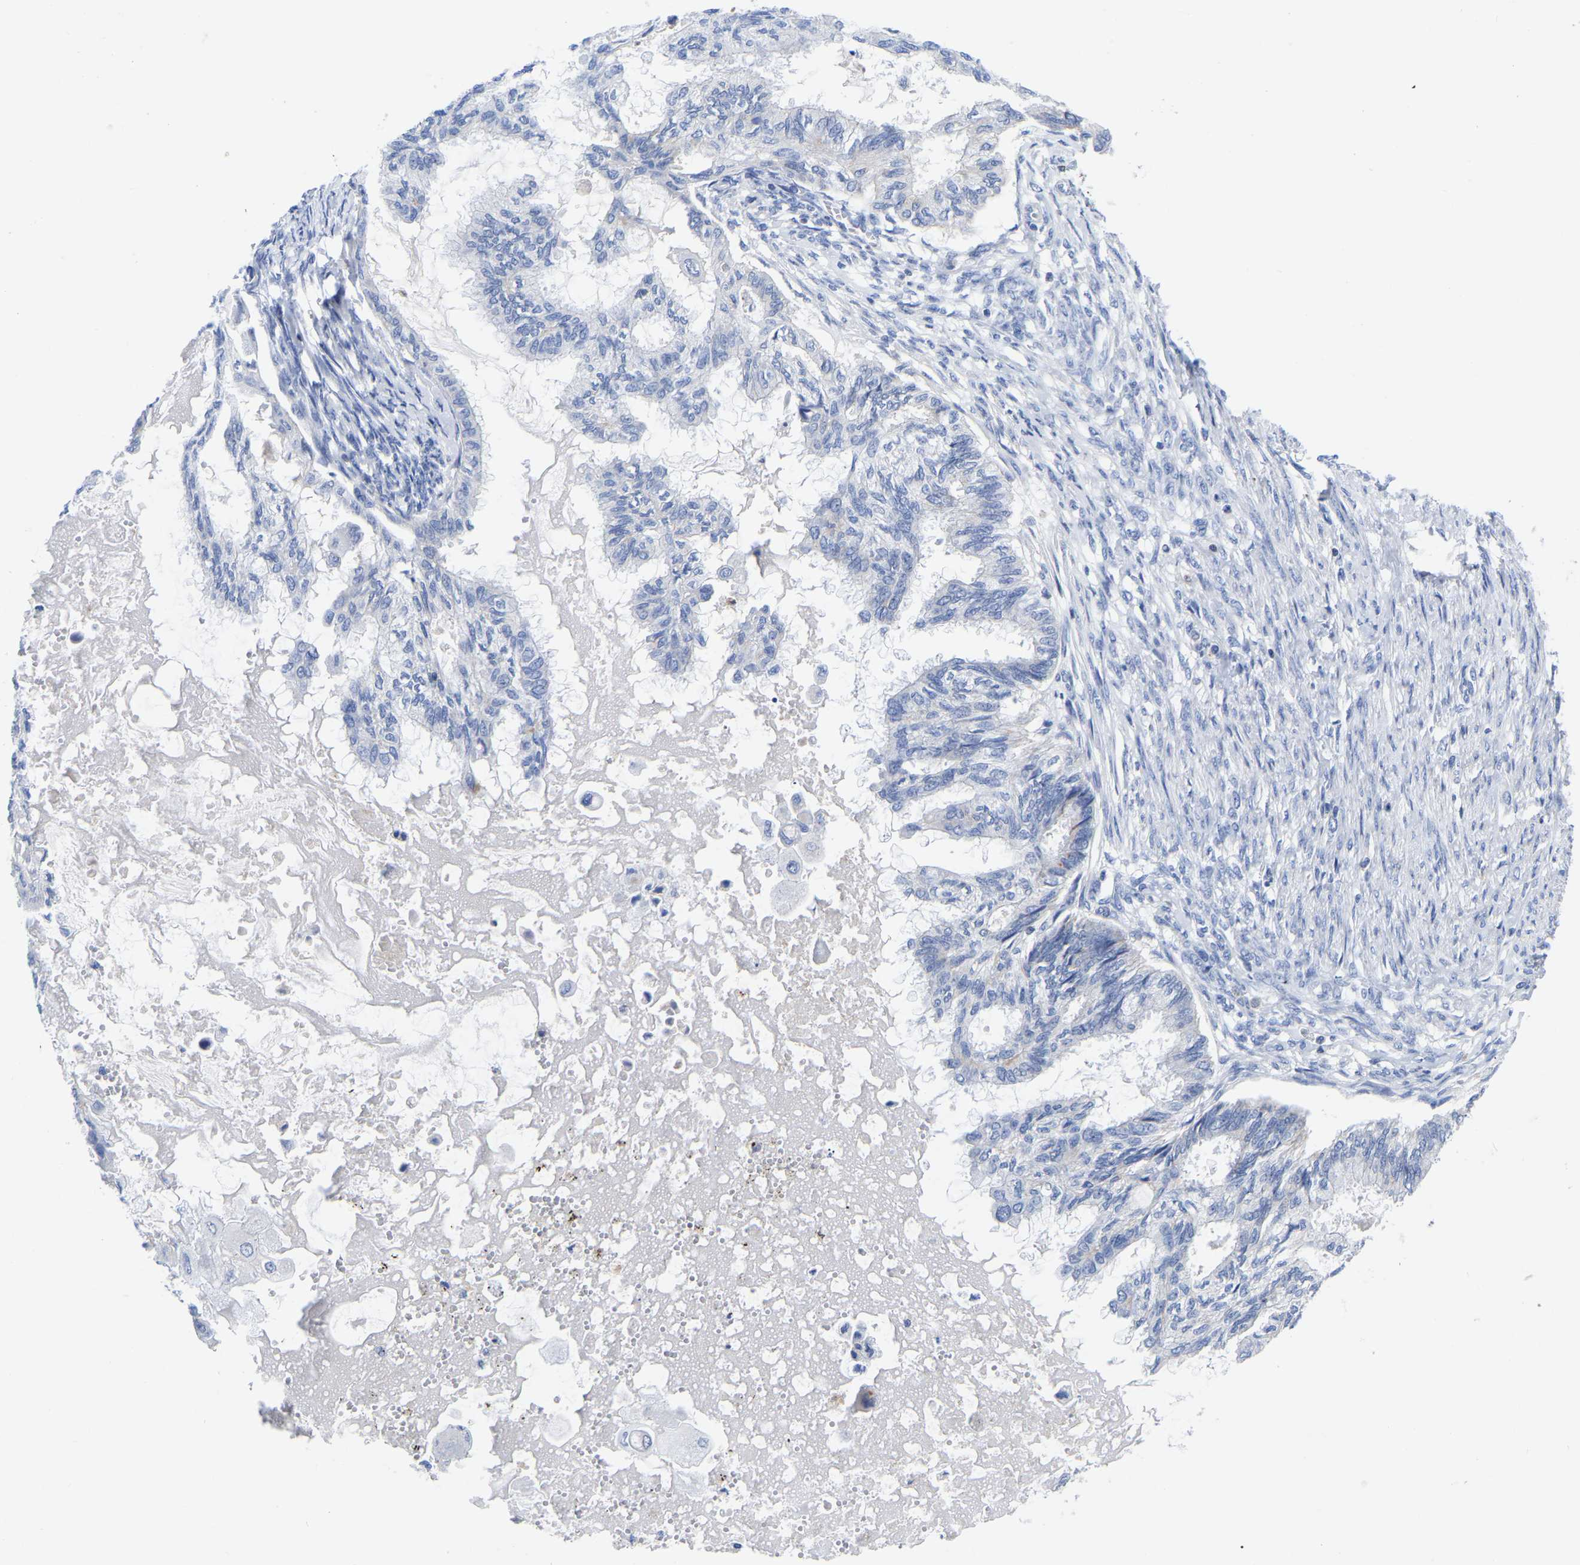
{"staining": {"intensity": "negative", "quantity": "none", "location": "none"}, "tissue": "cervical cancer", "cell_type": "Tumor cells", "image_type": "cancer", "snomed": [{"axis": "morphology", "description": "Normal tissue, NOS"}, {"axis": "morphology", "description": "Adenocarcinoma, NOS"}, {"axis": "topography", "description": "Cervix"}, {"axis": "topography", "description": "Endometrium"}], "caption": "DAB (3,3'-diaminobenzidine) immunohistochemical staining of adenocarcinoma (cervical) displays no significant expression in tumor cells. The staining was performed using DAB (3,3'-diaminobenzidine) to visualize the protein expression in brown, while the nuclei were stained in blue with hematoxylin (Magnification: 20x).", "gene": "PTPN7", "patient": {"sex": "female", "age": 86}}